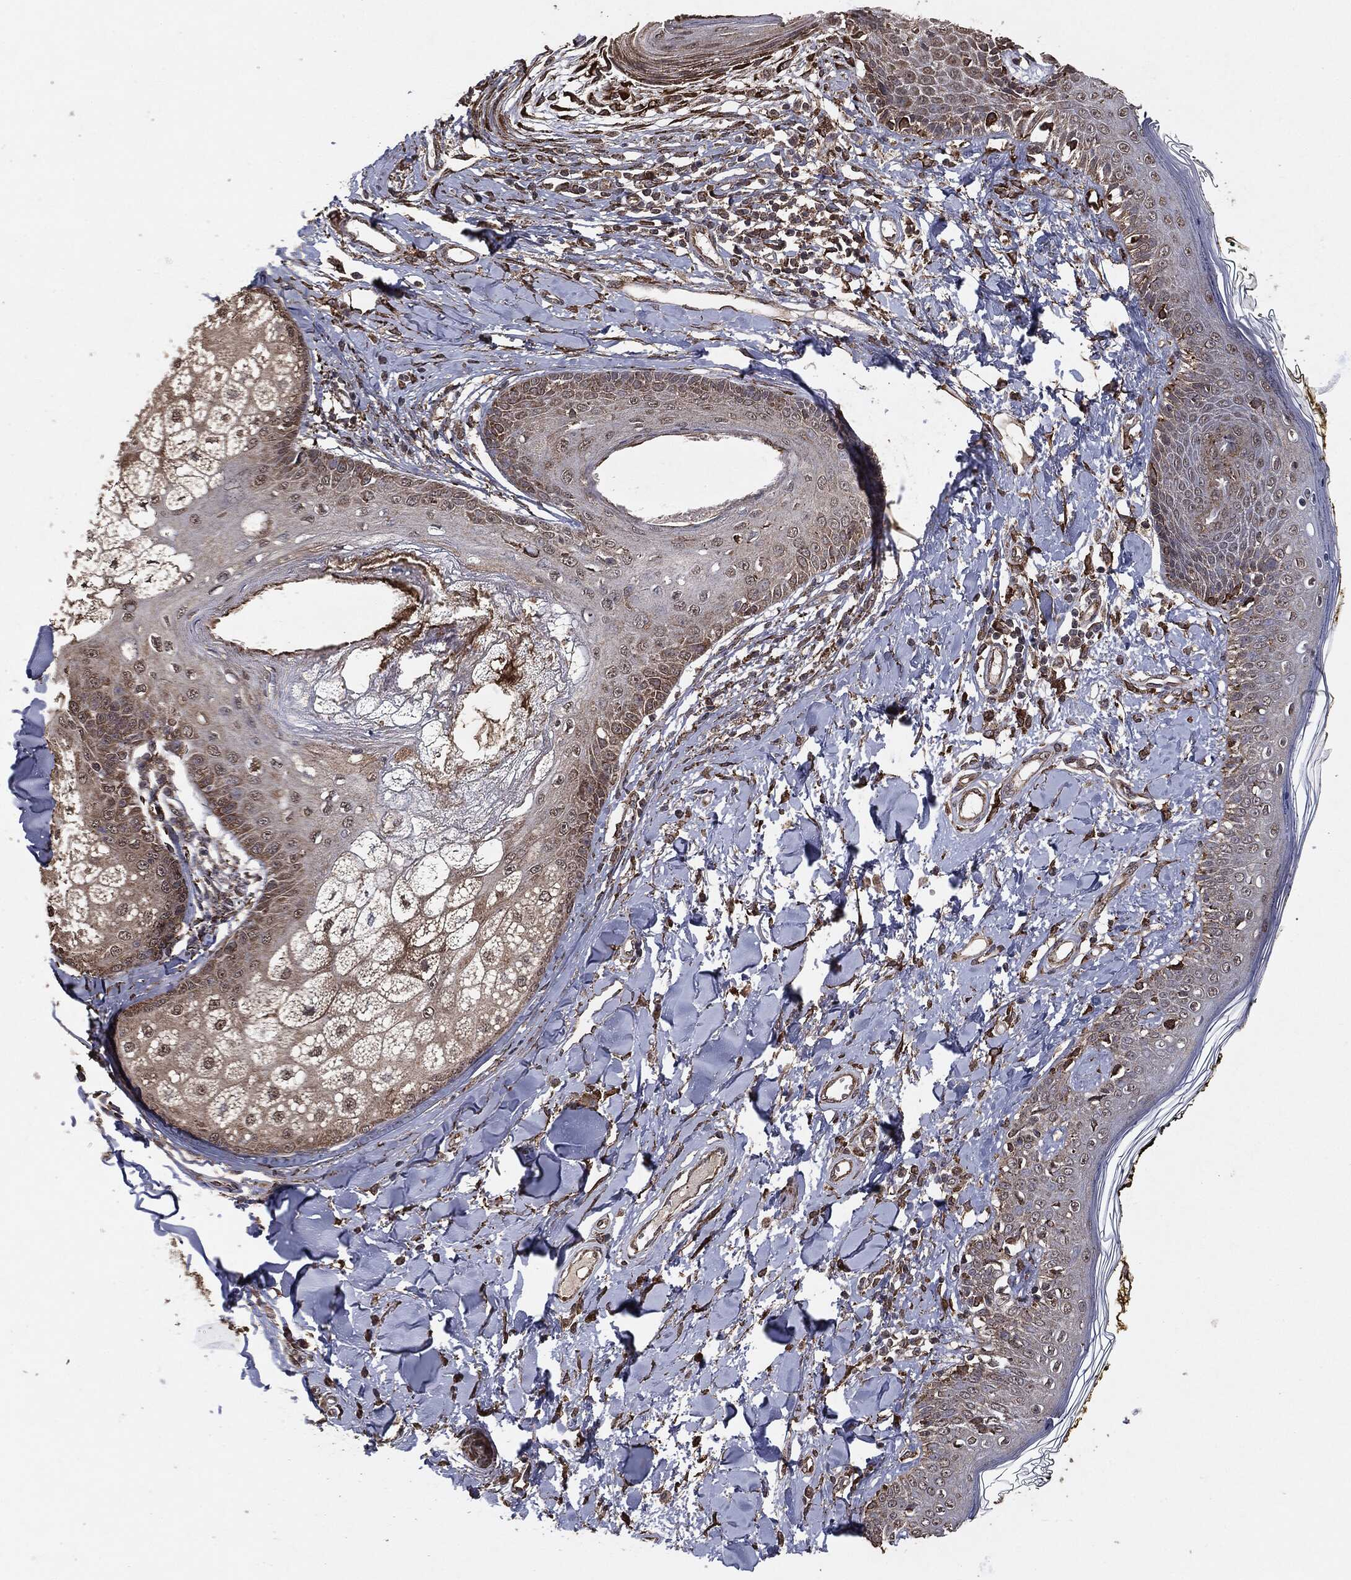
{"staining": {"intensity": "moderate", "quantity": "25%-75%", "location": "cytoplasmic/membranous"}, "tissue": "skin", "cell_type": "Fibroblasts", "image_type": "normal", "snomed": [{"axis": "morphology", "description": "Normal tissue, NOS"}, {"axis": "topography", "description": "Skin"}], "caption": "A micrograph of skin stained for a protein shows moderate cytoplasmic/membranous brown staining in fibroblasts. The protein is stained brown, and the nuclei are stained in blue (DAB IHC with brightfield microscopy, high magnification).", "gene": "MTOR", "patient": {"sex": "male", "age": 76}}